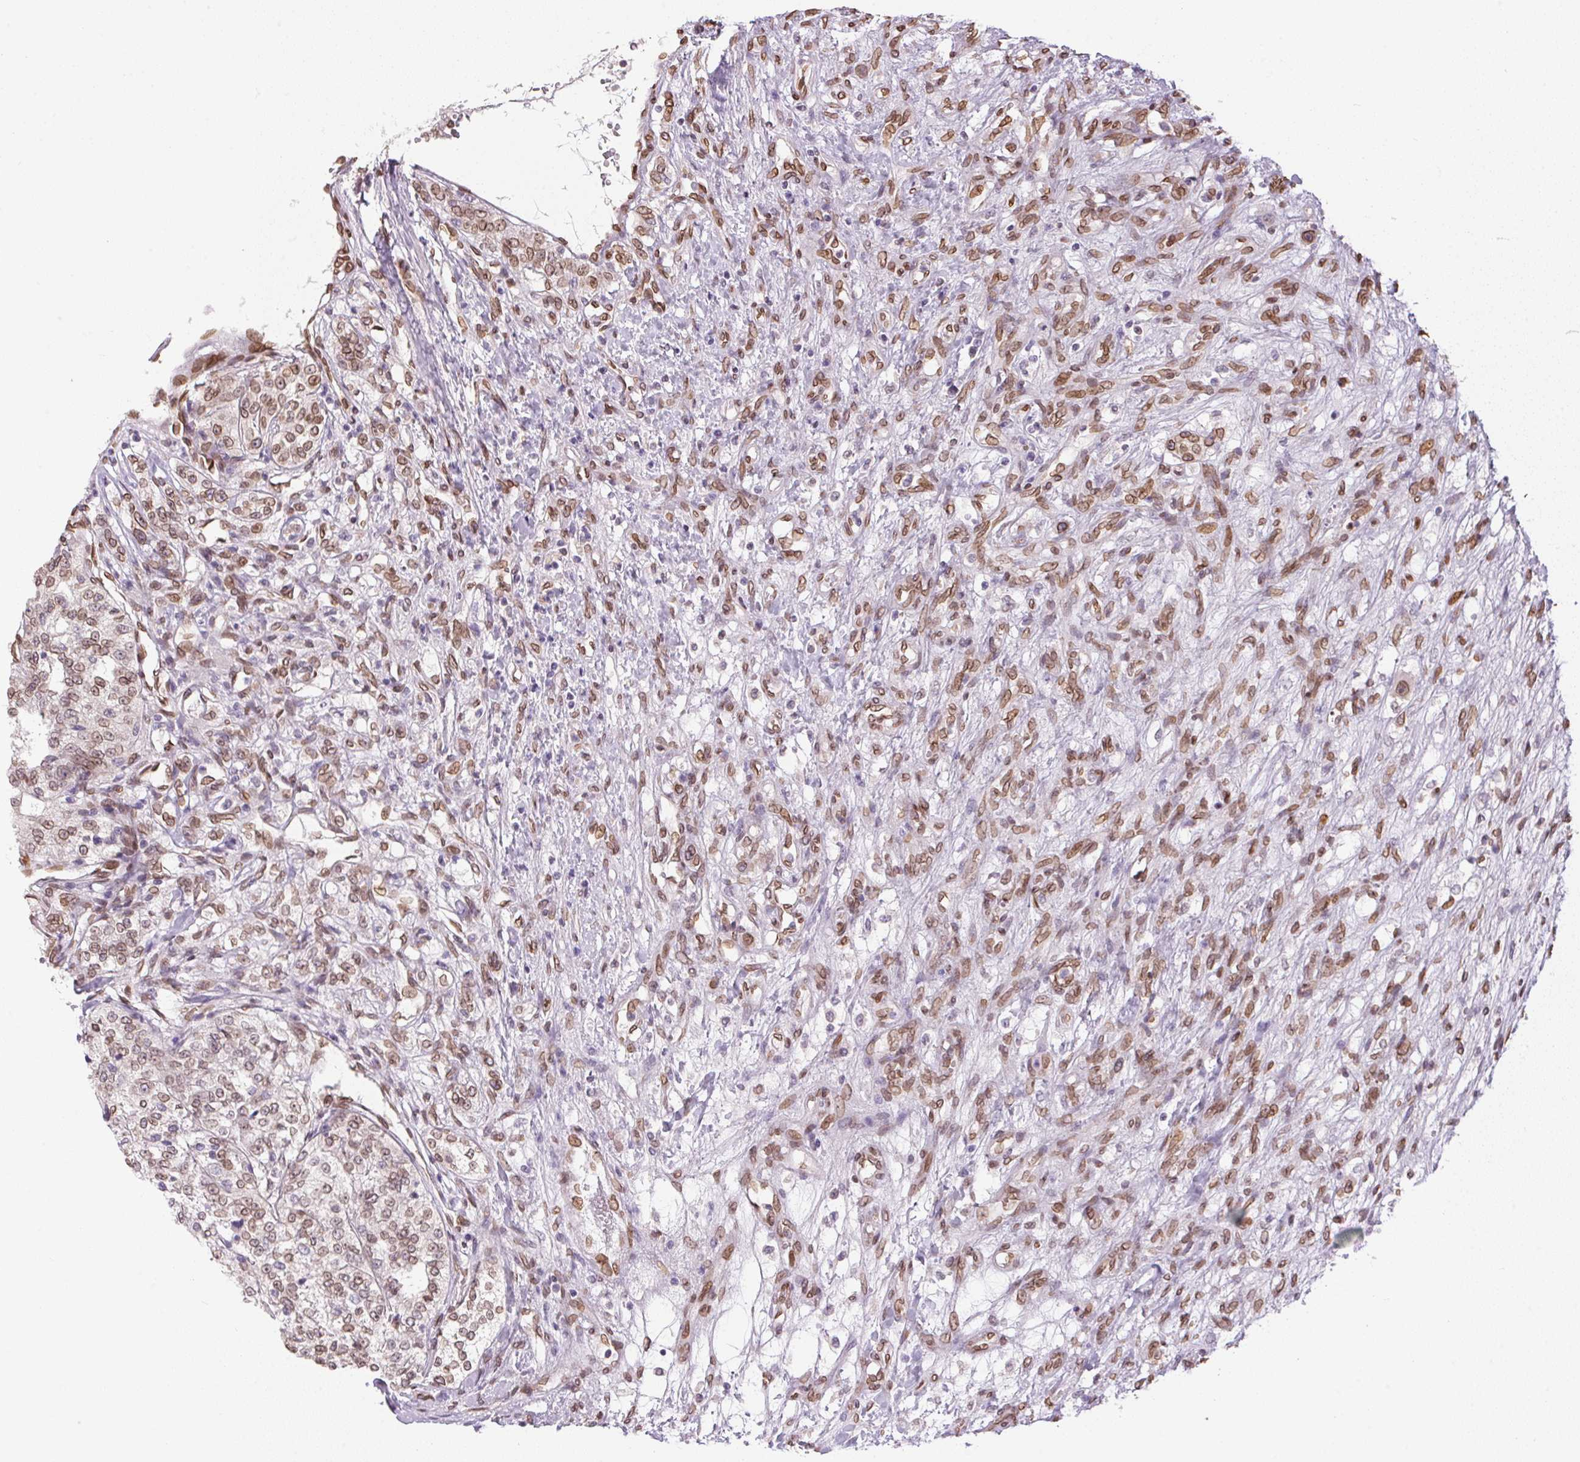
{"staining": {"intensity": "moderate", "quantity": ">75%", "location": "cytoplasmic/membranous,nuclear"}, "tissue": "renal cancer", "cell_type": "Tumor cells", "image_type": "cancer", "snomed": [{"axis": "morphology", "description": "Adenocarcinoma, NOS"}, {"axis": "topography", "description": "Kidney"}], "caption": "Moderate cytoplasmic/membranous and nuclear expression is identified in about >75% of tumor cells in renal cancer (adenocarcinoma).", "gene": "TMEM175", "patient": {"sex": "female", "age": 63}}